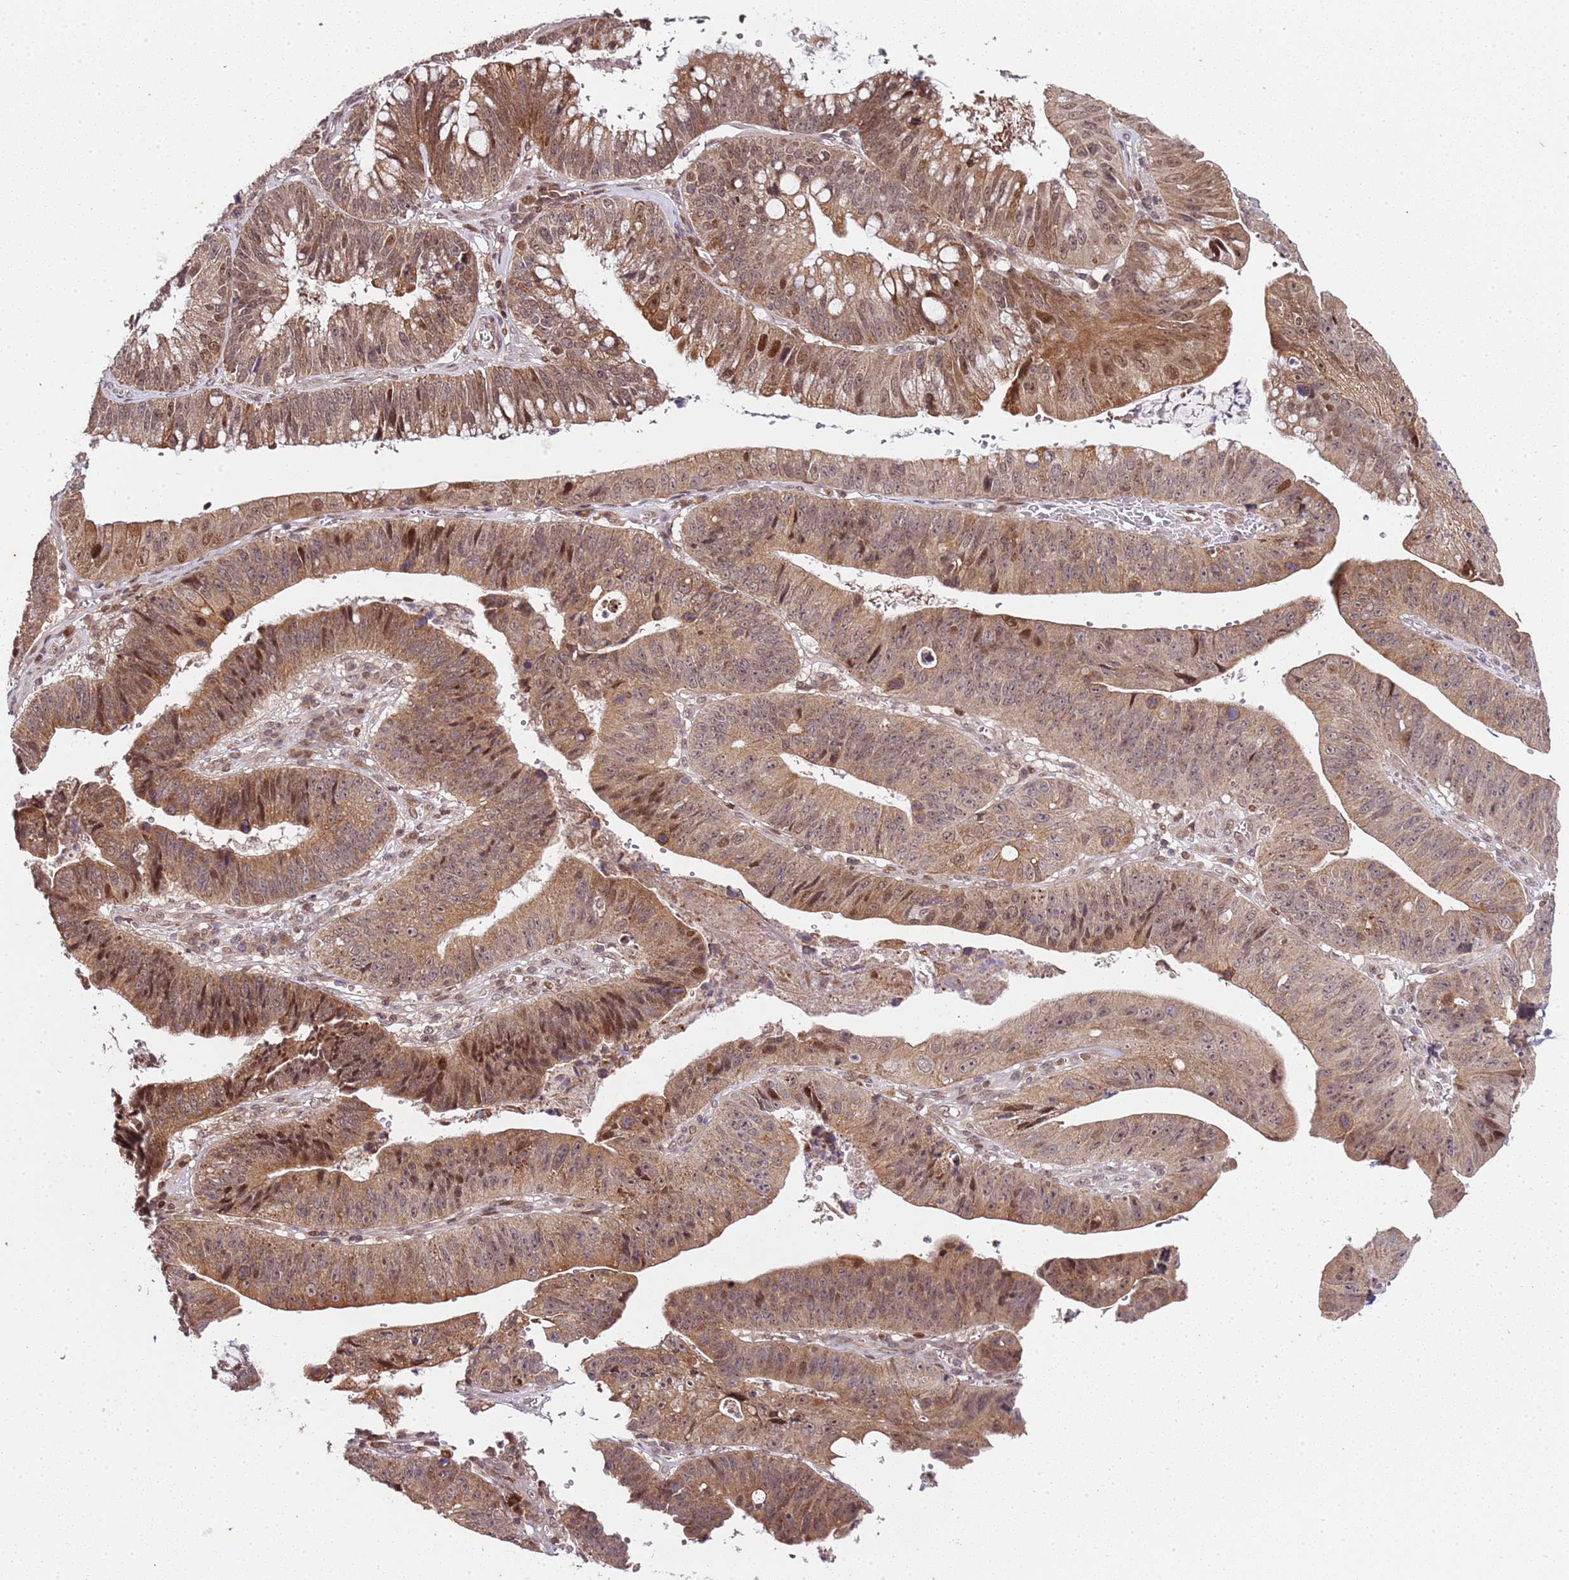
{"staining": {"intensity": "moderate", "quantity": ">75%", "location": "cytoplasmic/membranous,nuclear"}, "tissue": "stomach cancer", "cell_type": "Tumor cells", "image_type": "cancer", "snomed": [{"axis": "morphology", "description": "Adenocarcinoma, NOS"}, {"axis": "topography", "description": "Stomach"}], "caption": "The micrograph displays immunohistochemical staining of stomach cancer (adenocarcinoma). There is moderate cytoplasmic/membranous and nuclear positivity is identified in approximately >75% of tumor cells. (brown staining indicates protein expression, while blue staining denotes nuclei).", "gene": "EDC3", "patient": {"sex": "male", "age": 59}}